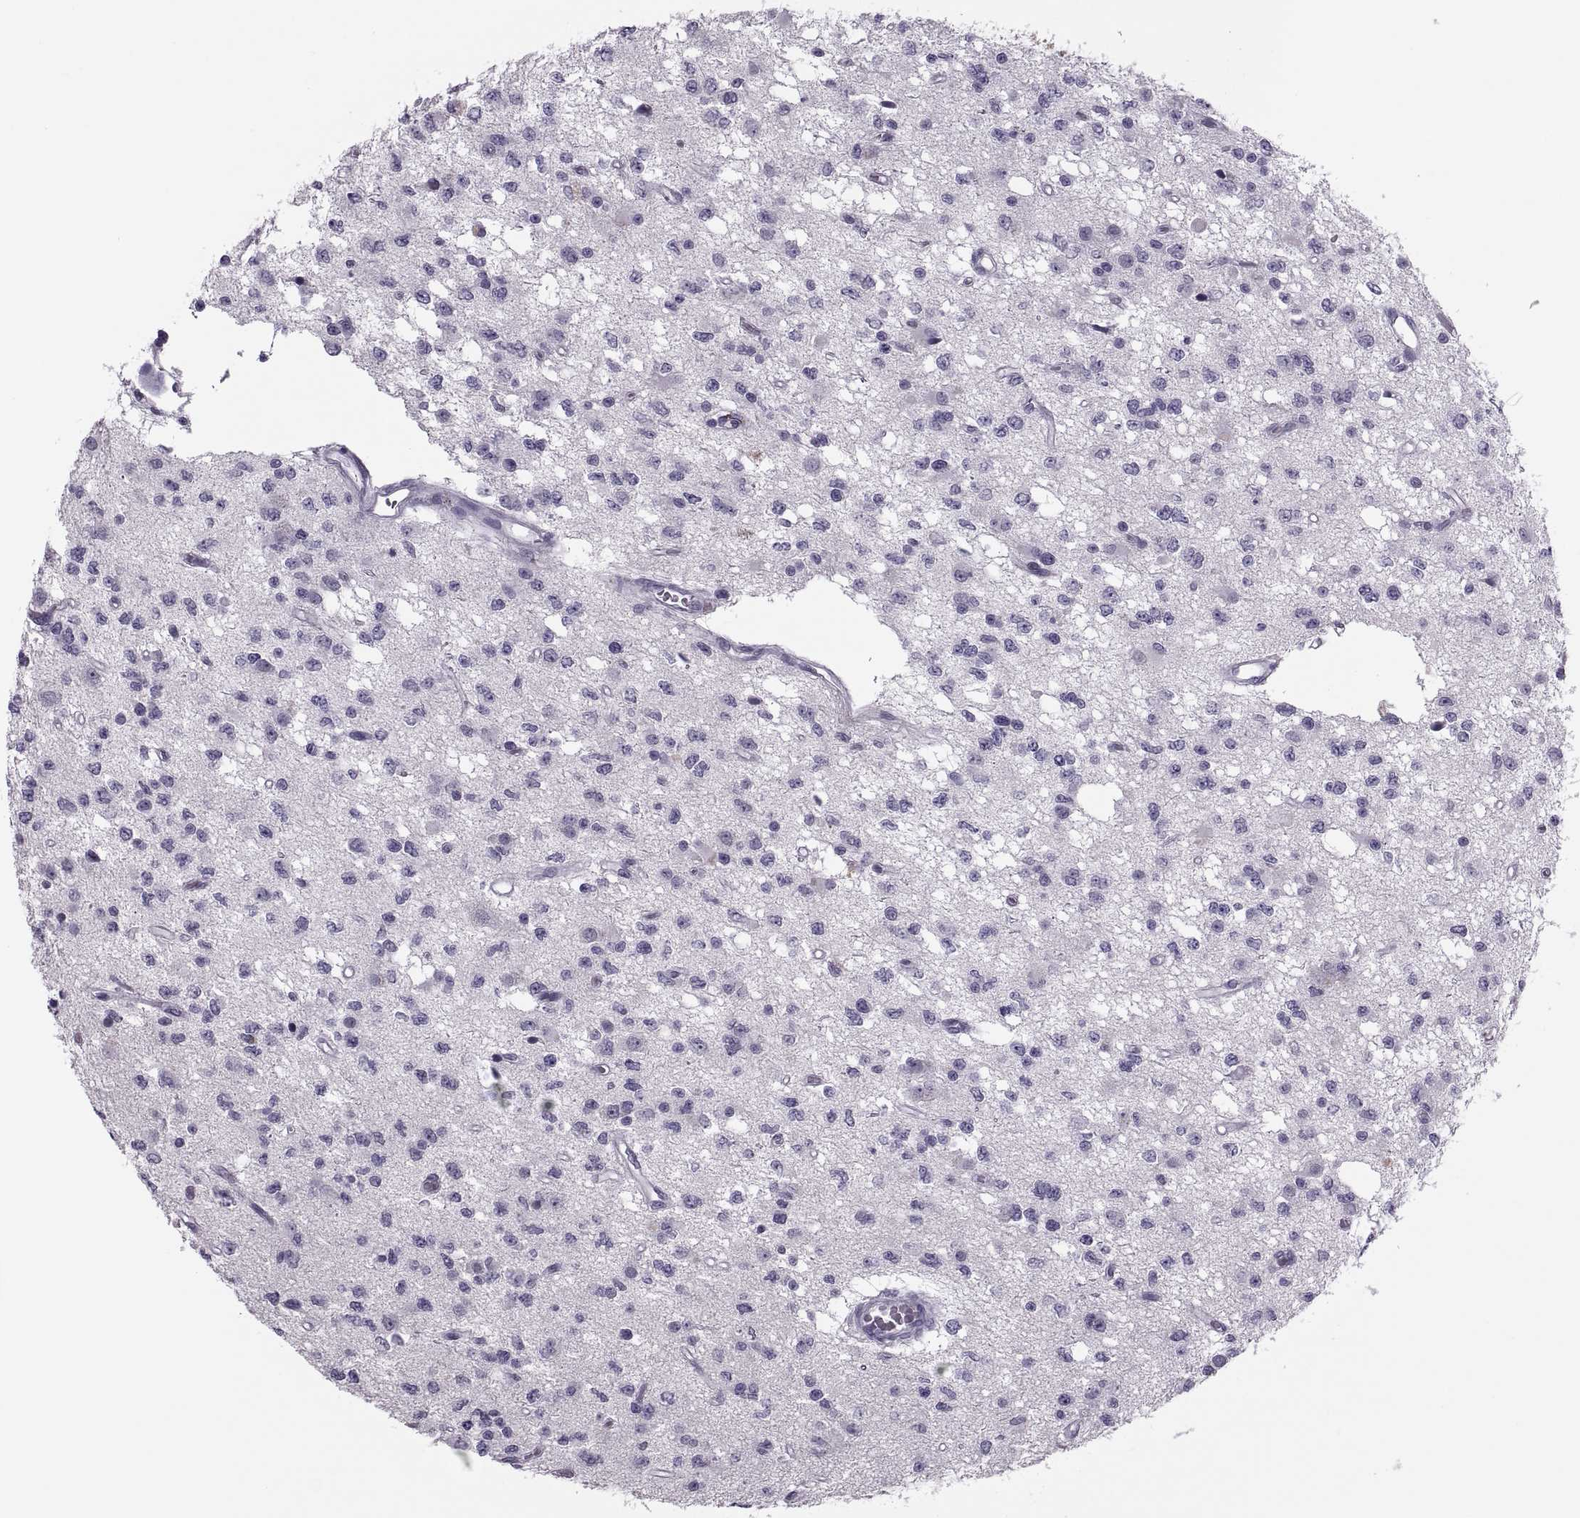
{"staining": {"intensity": "negative", "quantity": "none", "location": "none"}, "tissue": "glioma", "cell_type": "Tumor cells", "image_type": "cancer", "snomed": [{"axis": "morphology", "description": "Glioma, malignant, Low grade"}, {"axis": "topography", "description": "Brain"}], "caption": "DAB immunohistochemical staining of glioma displays no significant expression in tumor cells. Brightfield microscopy of IHC stained with DAB (brown) and hematoxylin (blue), captured at high magnification.", "gene": "SYNGR4", "patient": {"sex": "female", "age": 45}}